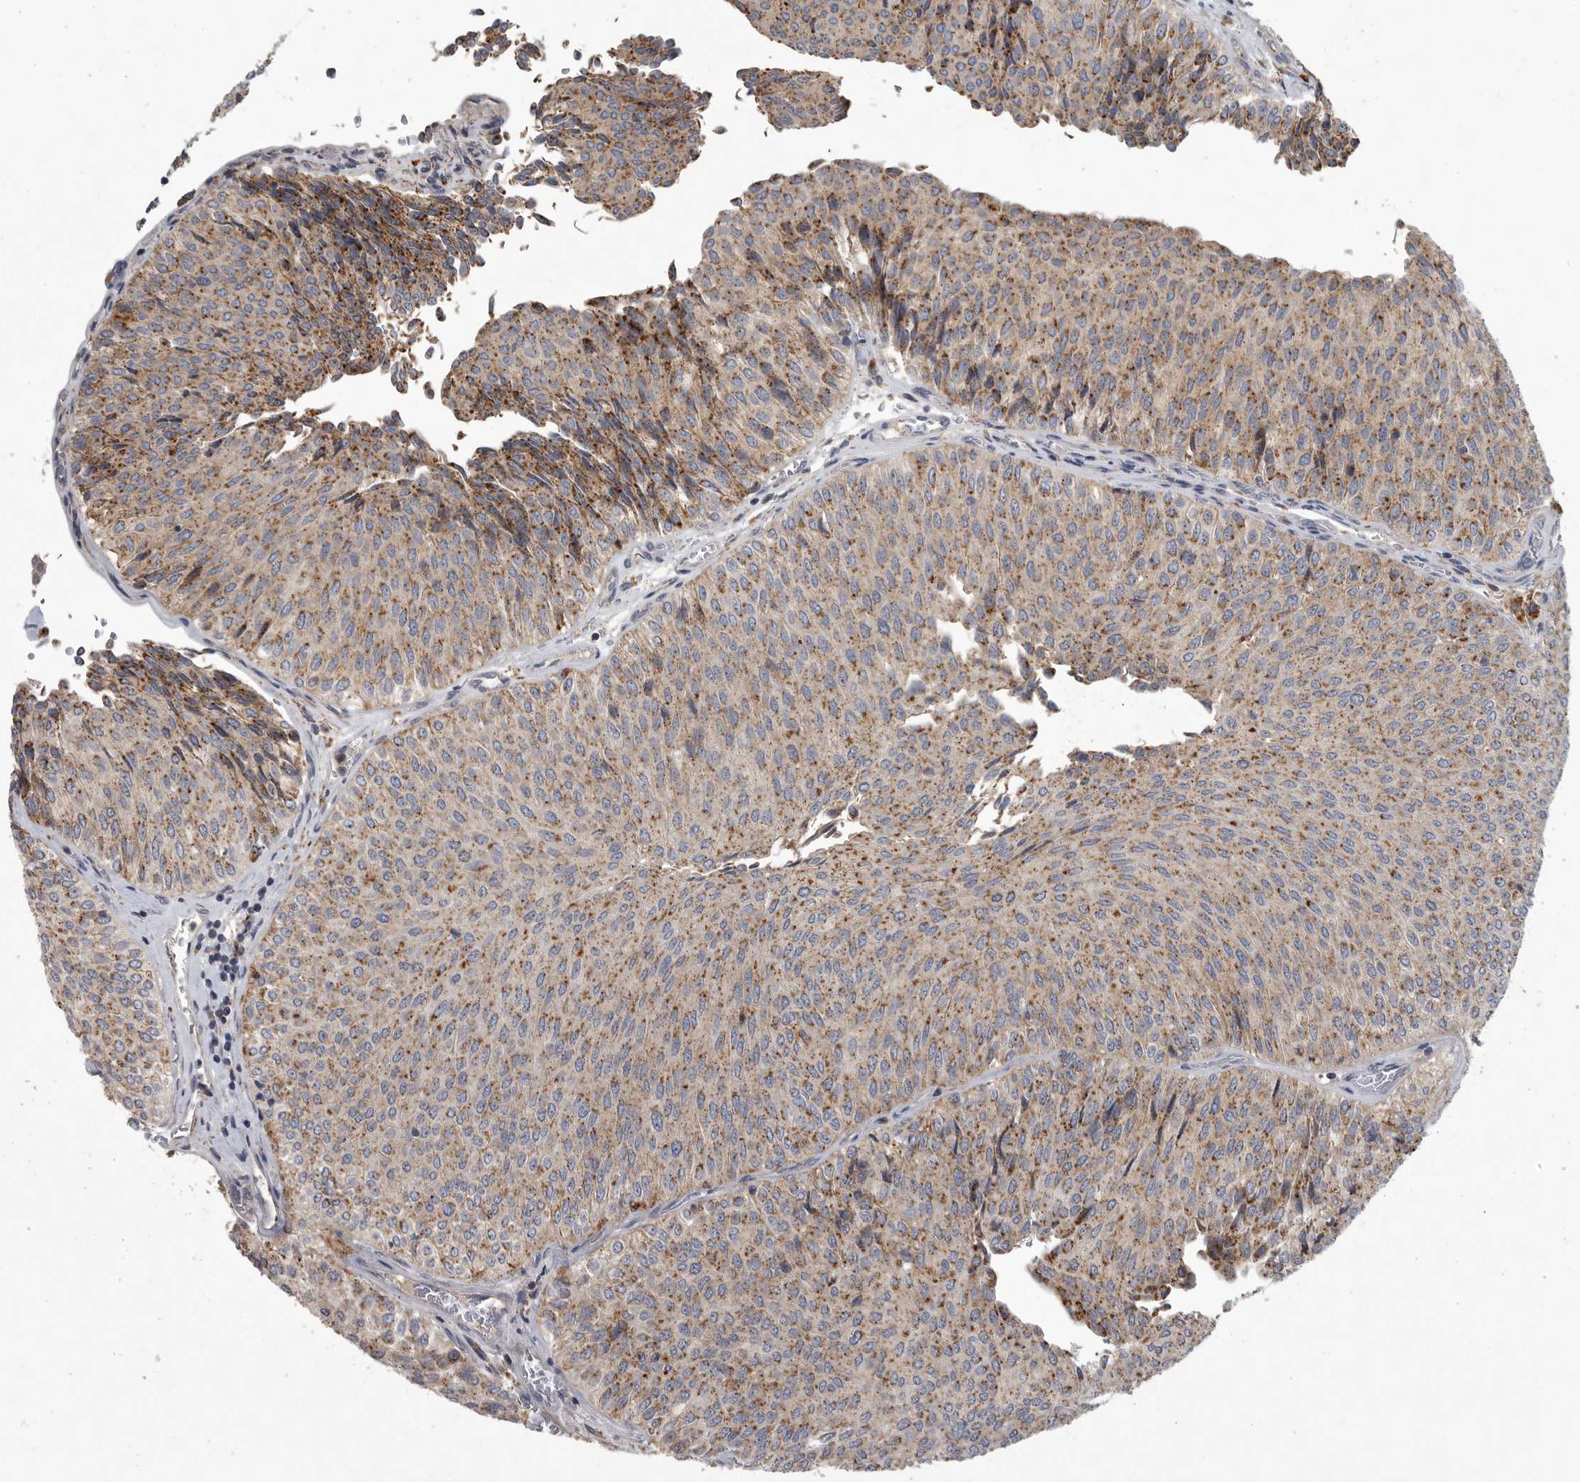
{"staining": {"intensity": "moderate", "quantity": ">75%", "location": "cytoplasmic/membranous"}, "tissue": "urothelial cancer", "cell_type": "Tumor cells", "image_type": "cancer", "snomed": [{"axis": "morphology", "description": "Urothelial carcinoma, Low grade"}, {"axis": "topography", "description": "Urinary bladder"}], "caption": "Urothelial carcinoma (low-grade) stained with a protein marker displays moderate staining in tumor cells.", "gene": "LAMTOR3", "patient": {"sex": "male", "age": 78}}